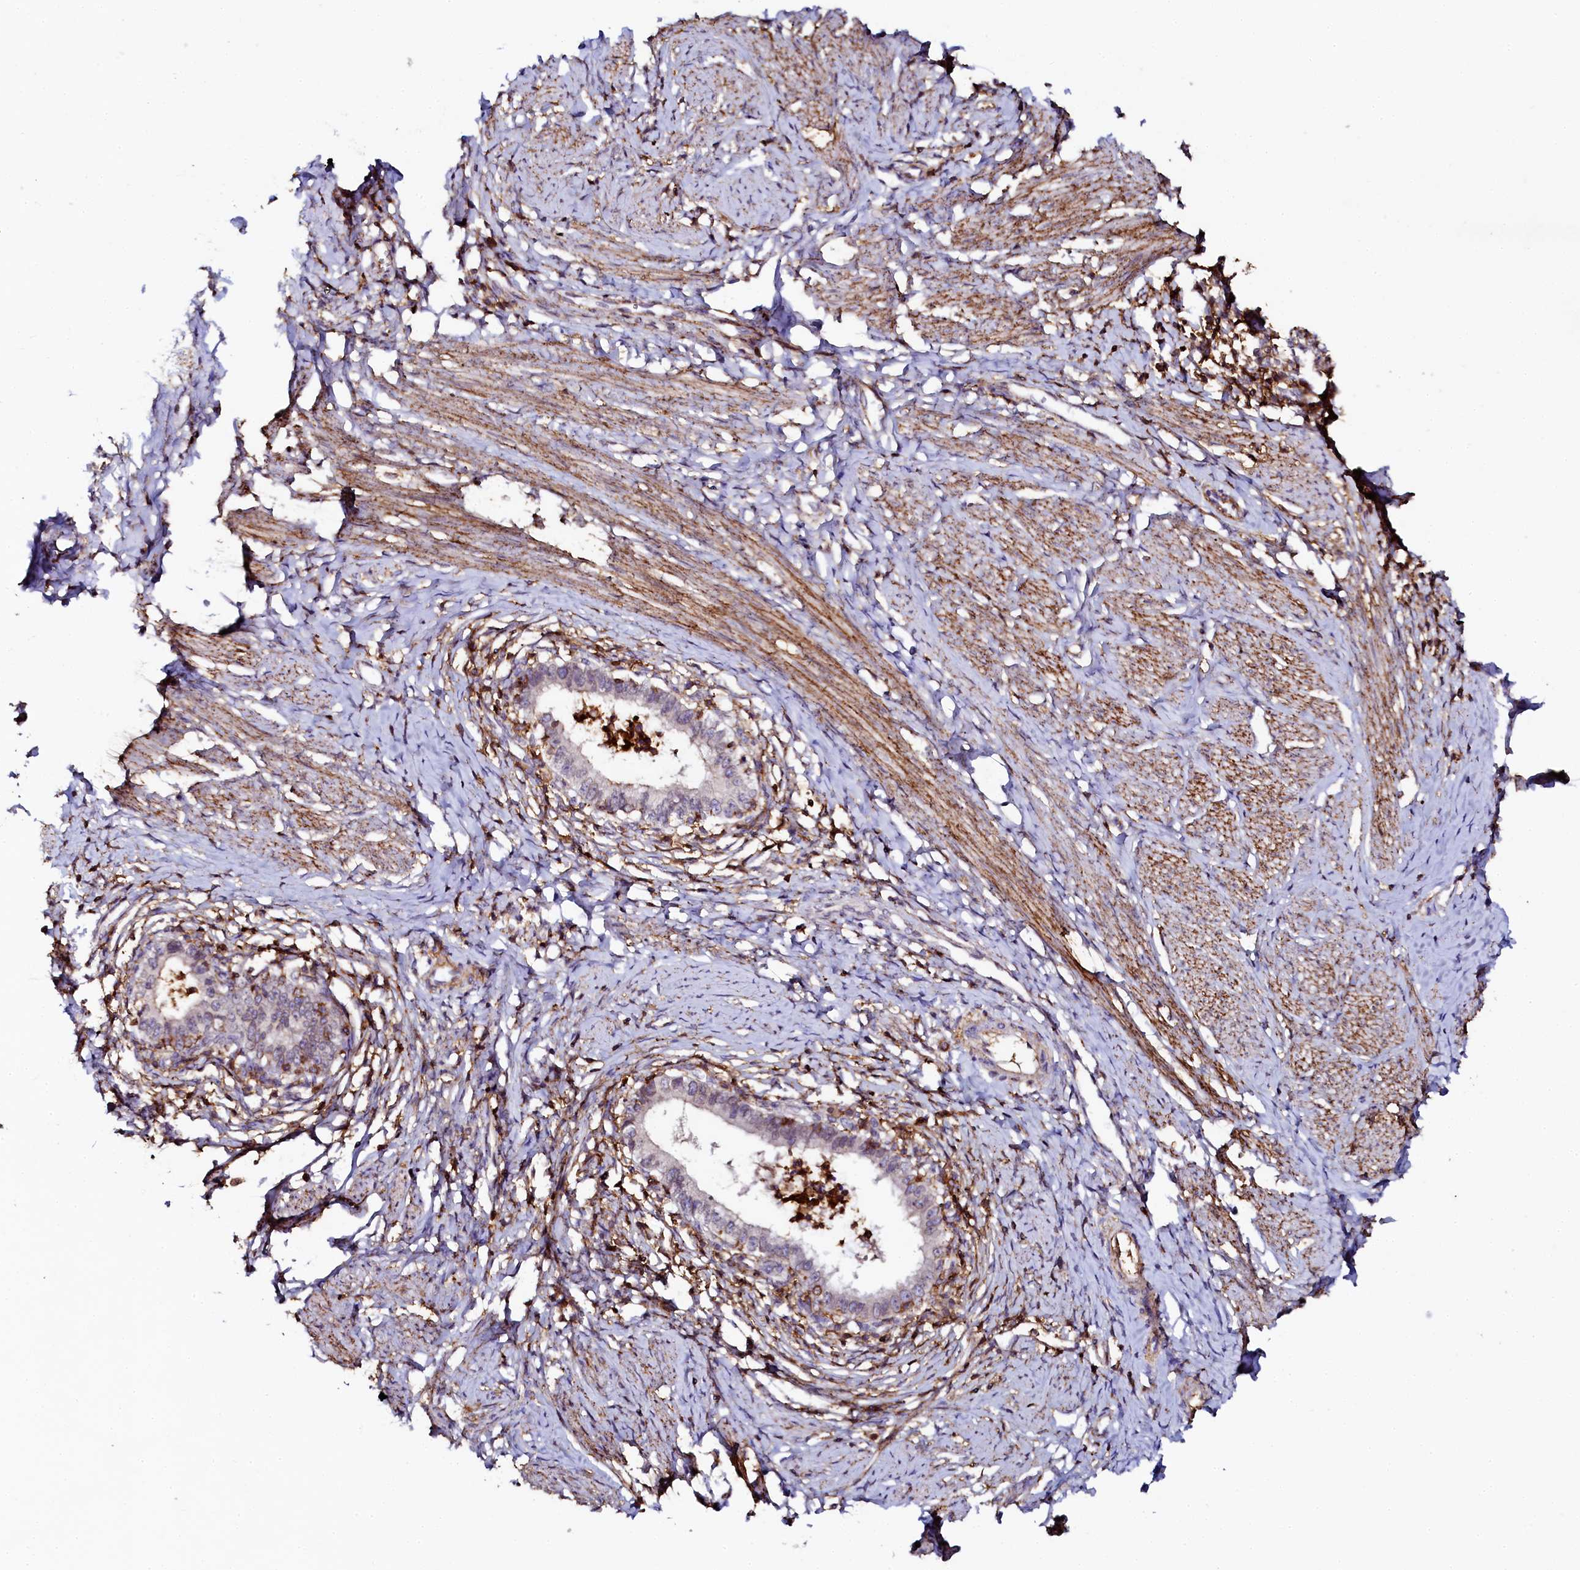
{"staining": {"intensity": "negative", "quantity": "none", "location": "none"}, "tissue": "cervical cancer", "cell_type": "Tumor cells", "image_type": "cancer", "snomed": [{"axis": "morphology", "description": "Adenocarcinoma, NOS"}, {"axis": "topography", "description": "Cervix"}], "caption": "Cervical adenocarcinoma stained for a protein using IHC displays no staining tumor cells.", "gene": "AAAS", "patient": {"sex": "female", "age": 36}}